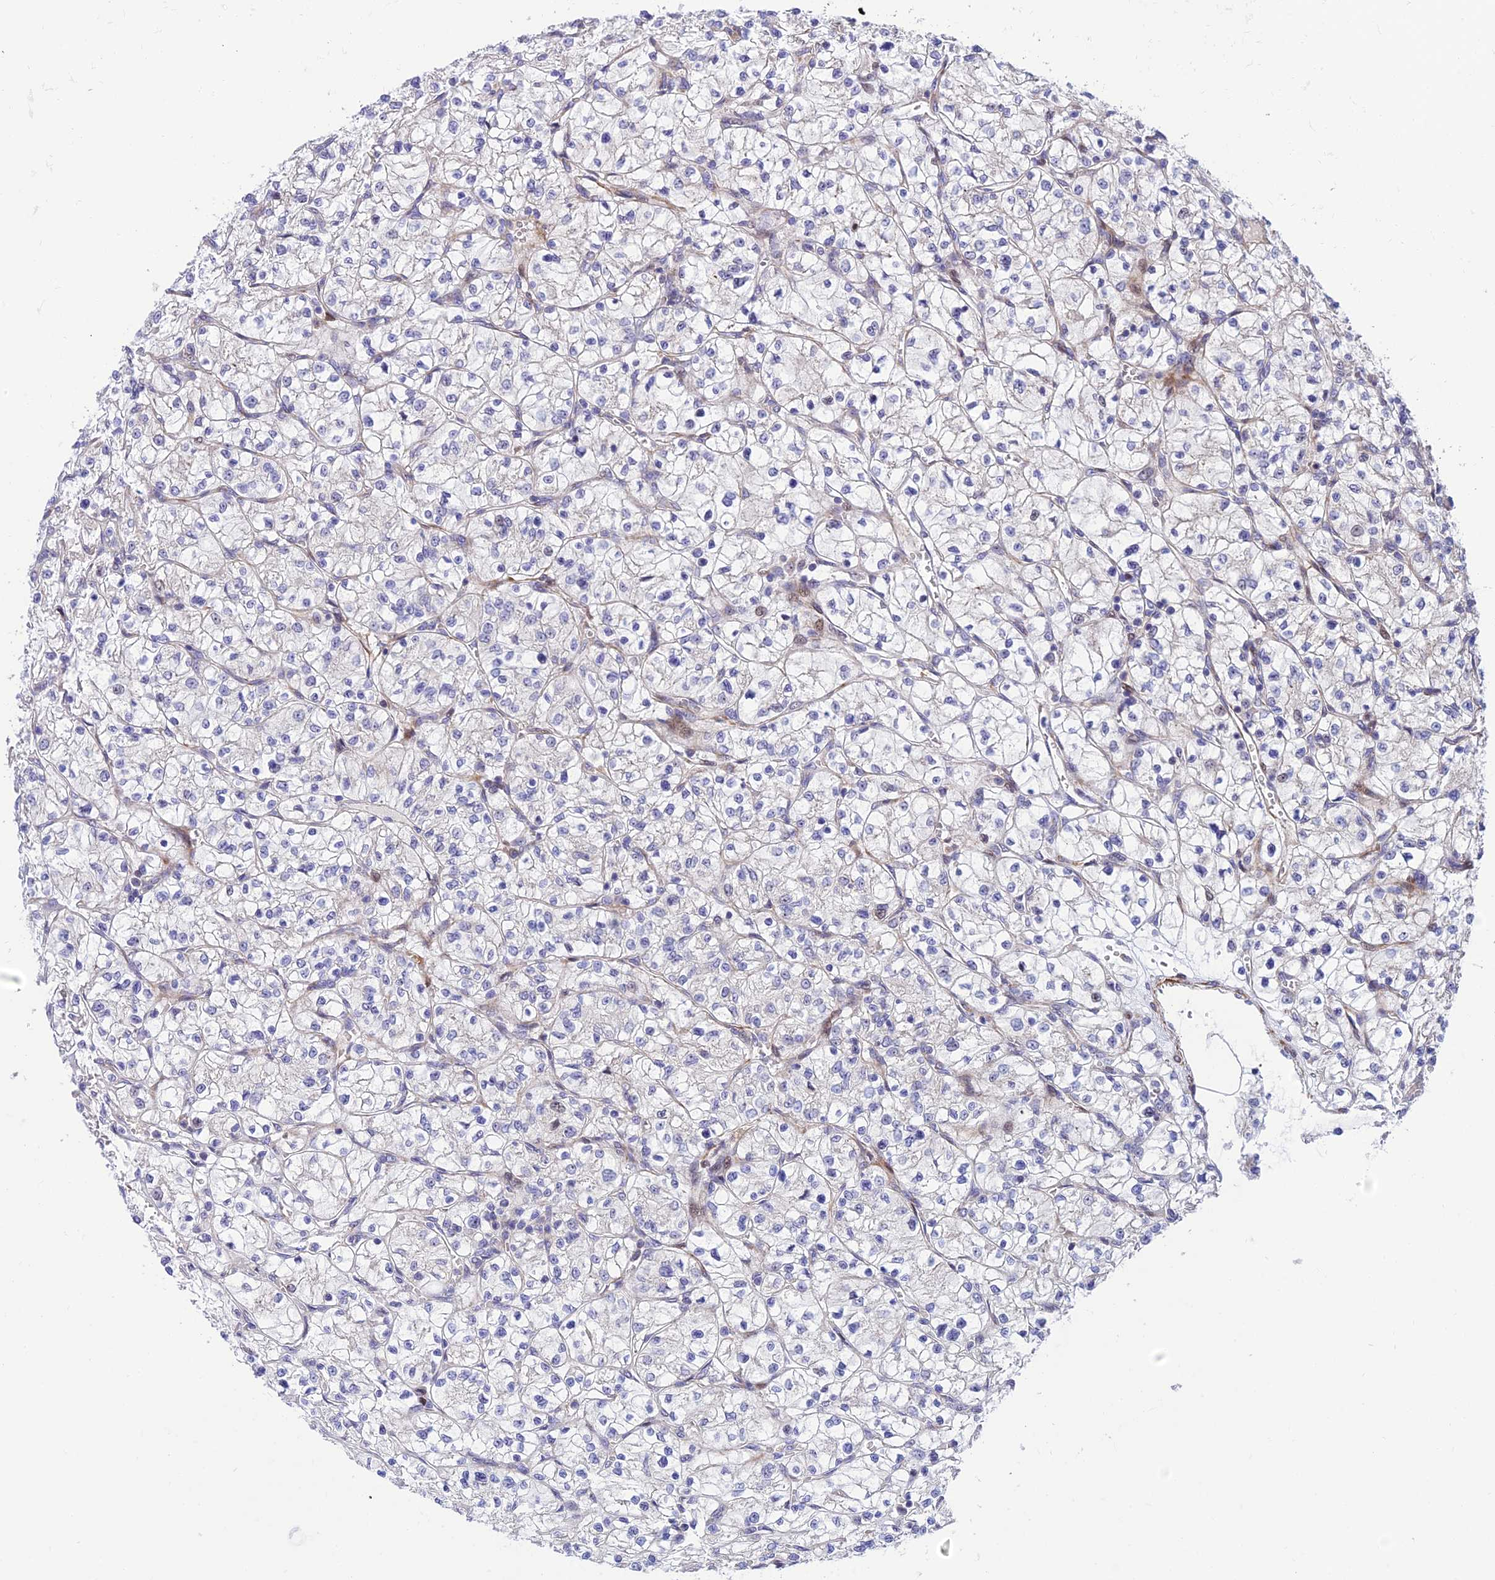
{"staining": {"intensity": "negative", "quantity": "none", "location": "none"}, "tissue": "renal cancer", "cell_type": "Tumor cells", "image_type": "cancer", "snomed": [{"axis": "morphology", "description": "Adenocarcinoma, NOS"}, {"axis": "topography", "description": "Kidney"}], "caption": "Tumor cells are negative for brown protein staining in renal adenocarcinoma.", "gene": "KBTBD7", "patient": {"sex": "female", "age": 64}}